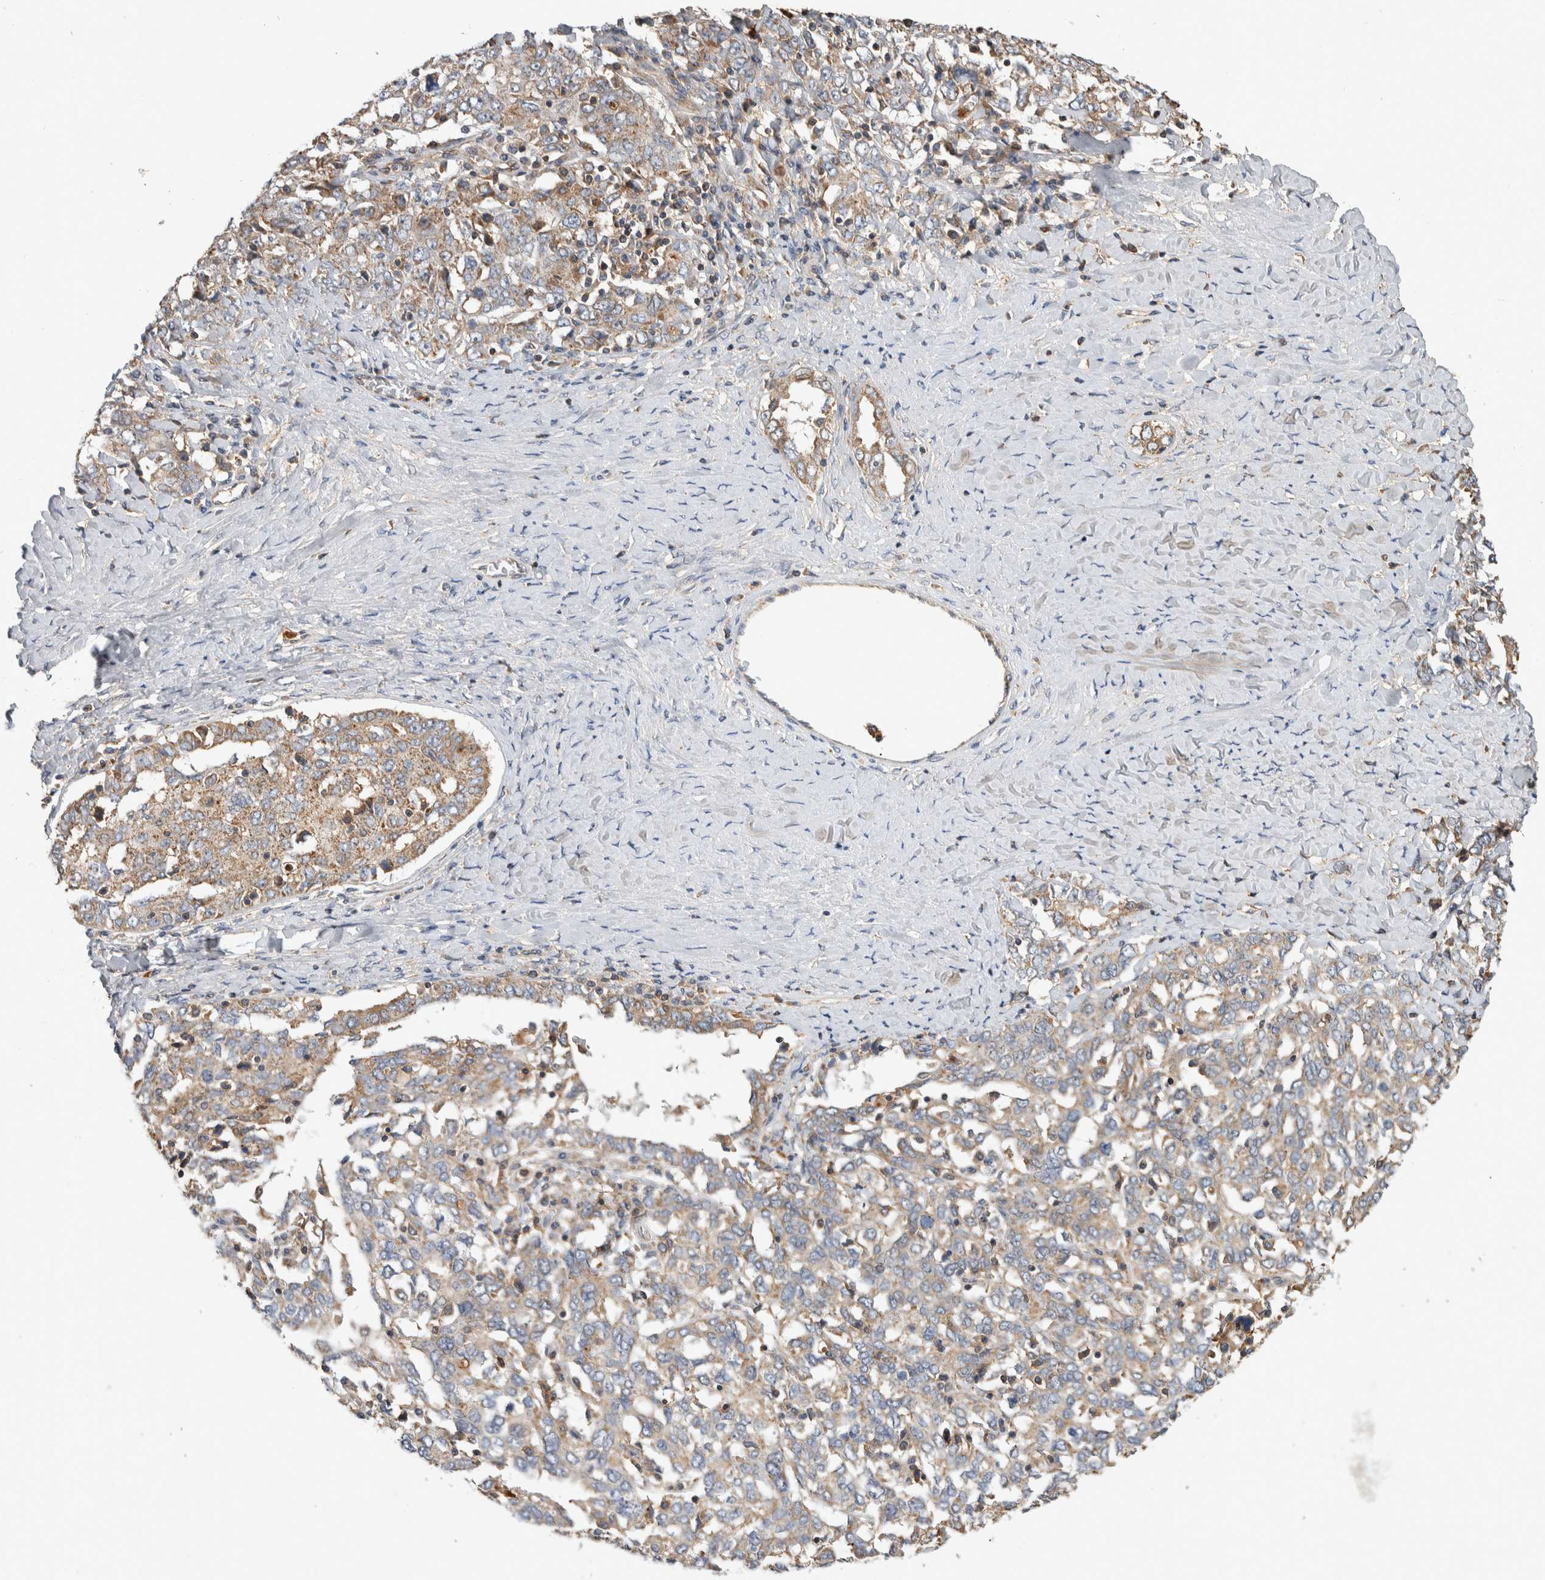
{"staining": {"intensity": "weak", "quantity": ">75%", "location": "cytoplasmic/membranous"}, "tissue": "ovarian cancer", "cell_type": "Tumor cells", "image_type": "cancer", "snomed": [{"axis": "morphology", "description": "Carcinoma, endometroid"}, {"axis": "topography", "description": "Ovary"}], "caption": "Endometroid carcinoma (ovarian) tissue reveals weak cytoplasmic/membranous positivity in about >75% of tumor cells", "gene": "SDCBP", "patient": {"sex": "female", "age": 62}}